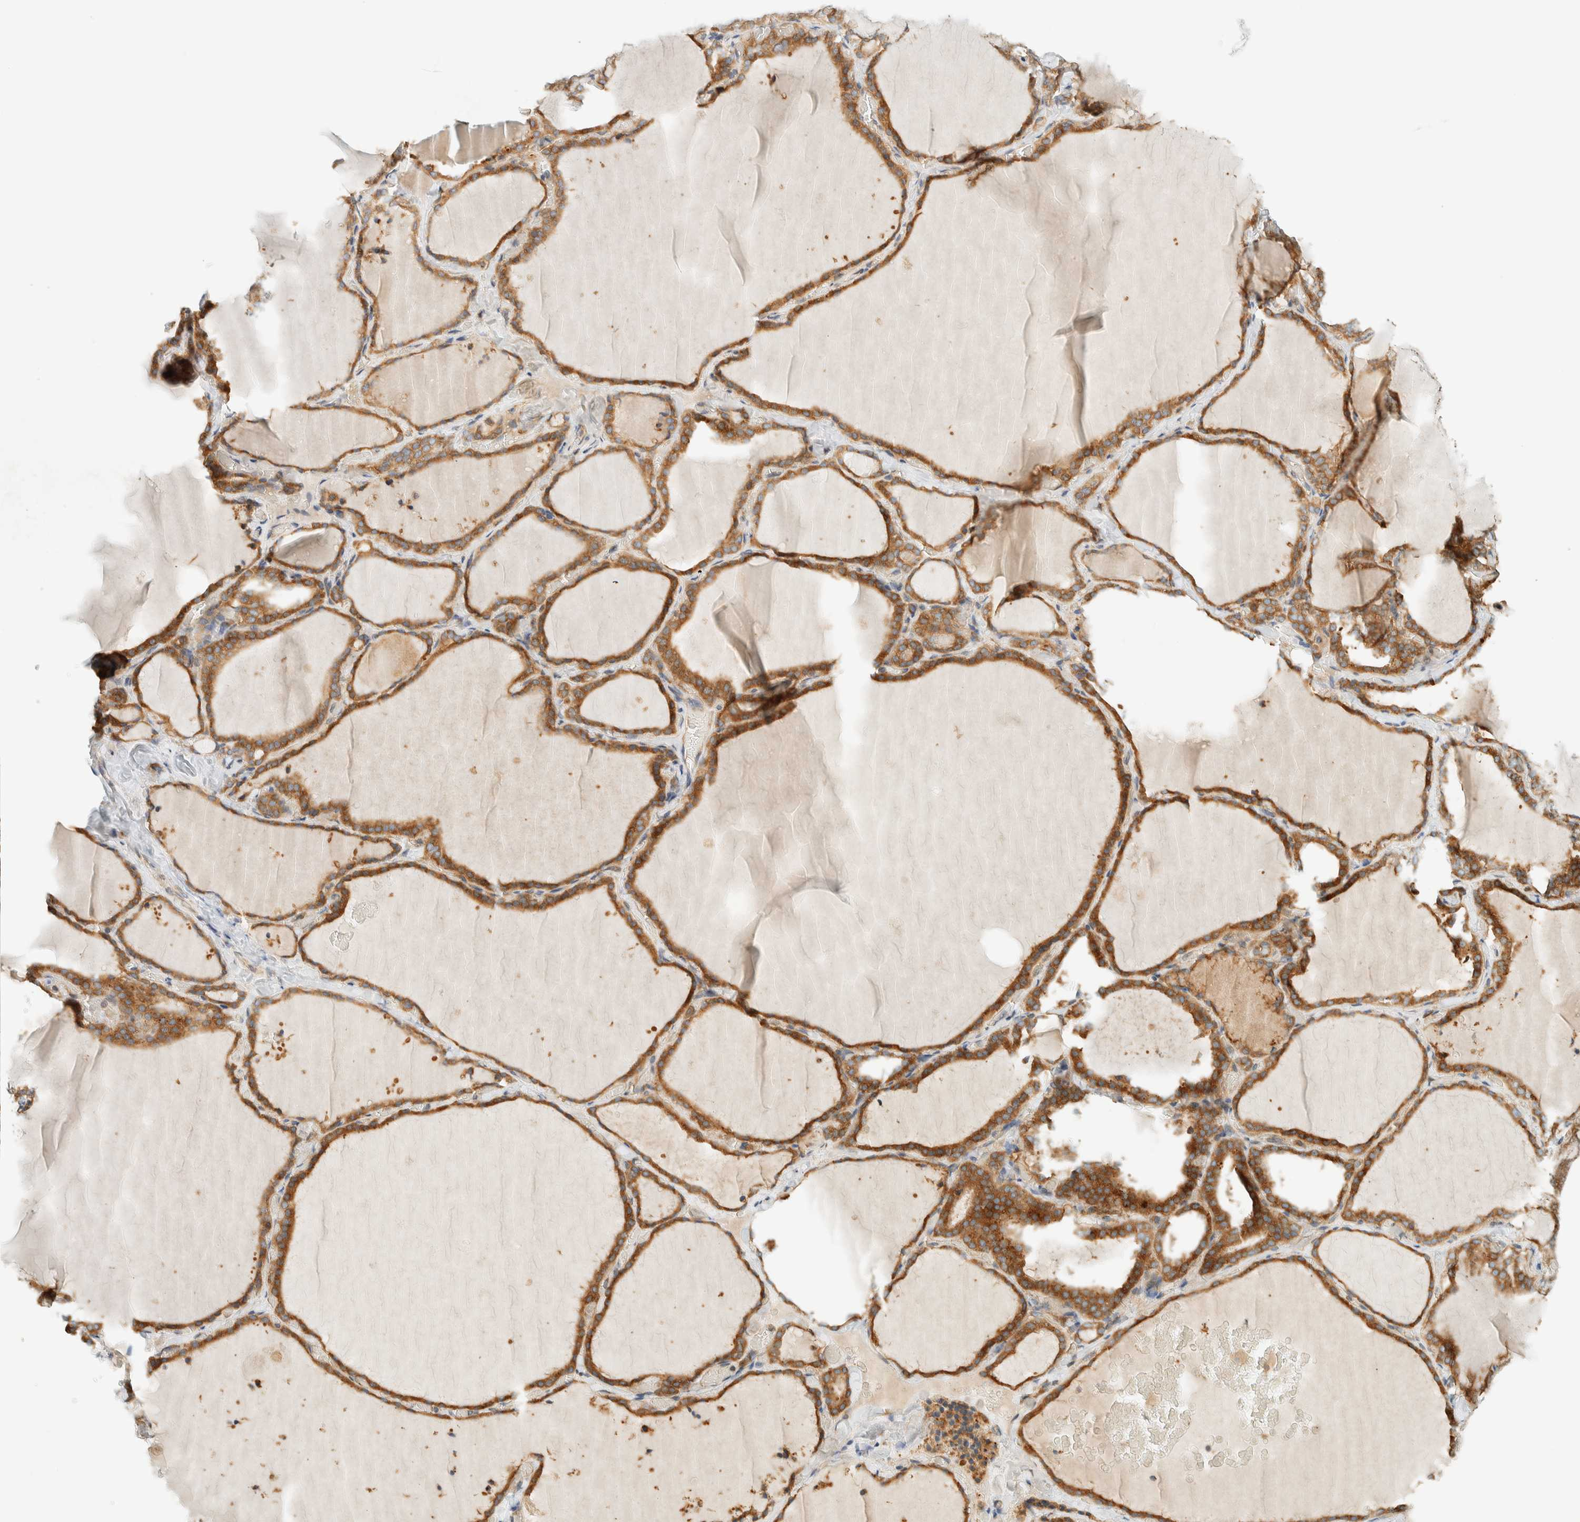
{"staining": {"intensity": "strong", "quantity": ">75%", "location": "cytoplasmic/membranous"}, "tissue": "thyroid gland", "cell_type": "Glandular cells", "image_type": "normal", "snomed": [{"axis": "morphology", "description": "Normal tissue, NOS"}, {"axis": "topography", "description": "Thyroid gland"}], "caption": "Immunohistochemistry (DAB (3,3'-diaminobenzidine)) staining of unremarkable human thyroid gland reveals strong cytoplasmic/membranous protein expression in approximately >75% of glandular cells. Using DAB (3,3'-diaminobenzidine) (brown) and hematoxylin (blue) stains, captured at high magnification using brightfield microscopy.", "gene": "ARFGEF1", "patient": {"sex": "female", "age": 22}}